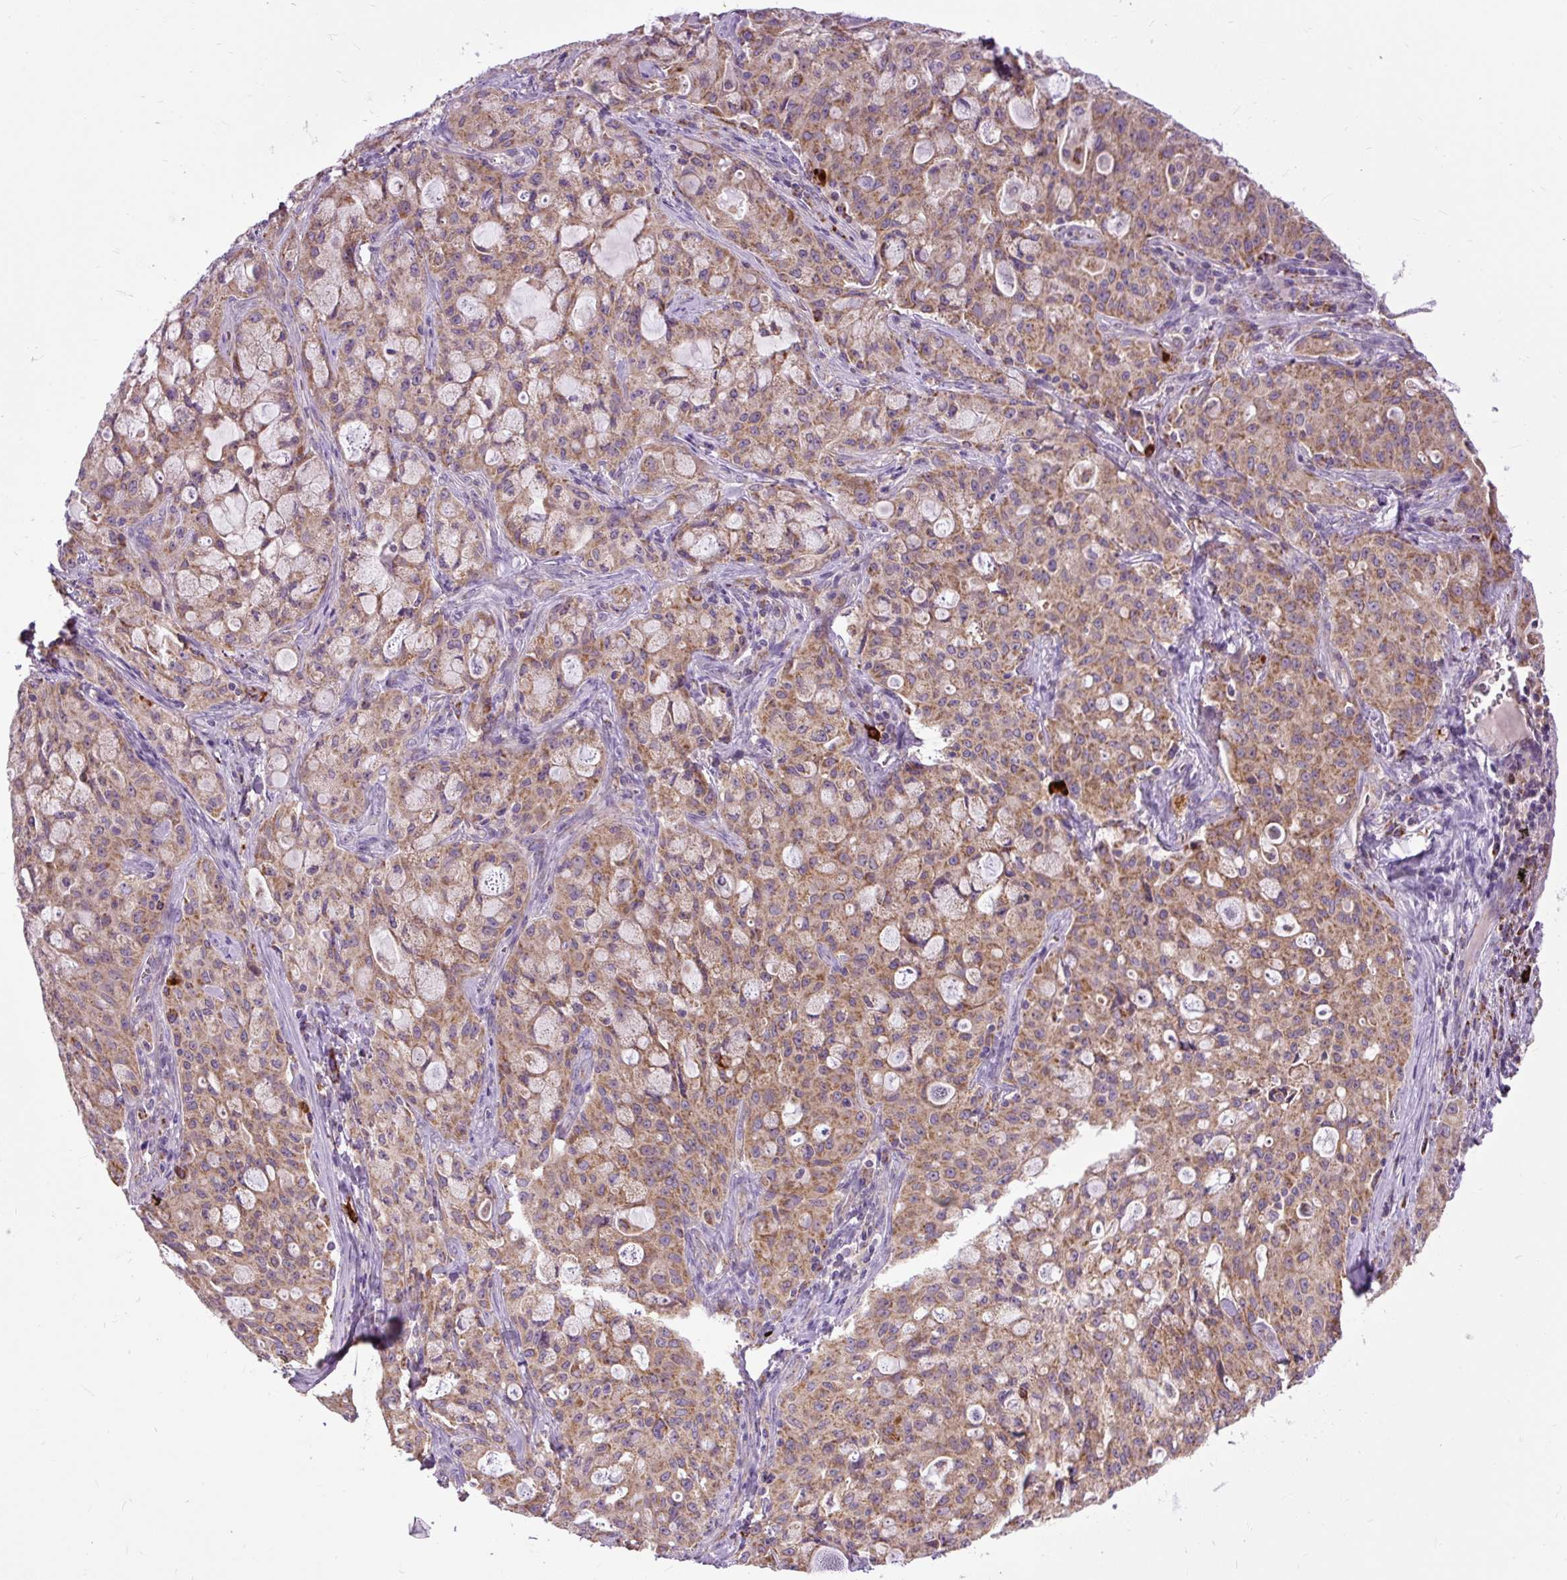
{"staining": {"intensity": "moderate", "quantity": ">75%", "location": "cytoplasmic/membranous"}, "tissue": "lung cancer", "cell_type": "Tumor cells", "image_type": "cancer", "snomed": [{"axis": "morphology", "description": "Adenocarcinoma, NOS"}, {"axis": "topography", "description": "Lung"}], "caption": "This histopathology image exhibits immunohistochemistry (IHC) staining of human lung cancer, with medium moderate cytoplasmic/membranous staining in about >75% of tumor cells.", "gene": "TM2D3", "patient": {"sex": "female", "age": 44}}